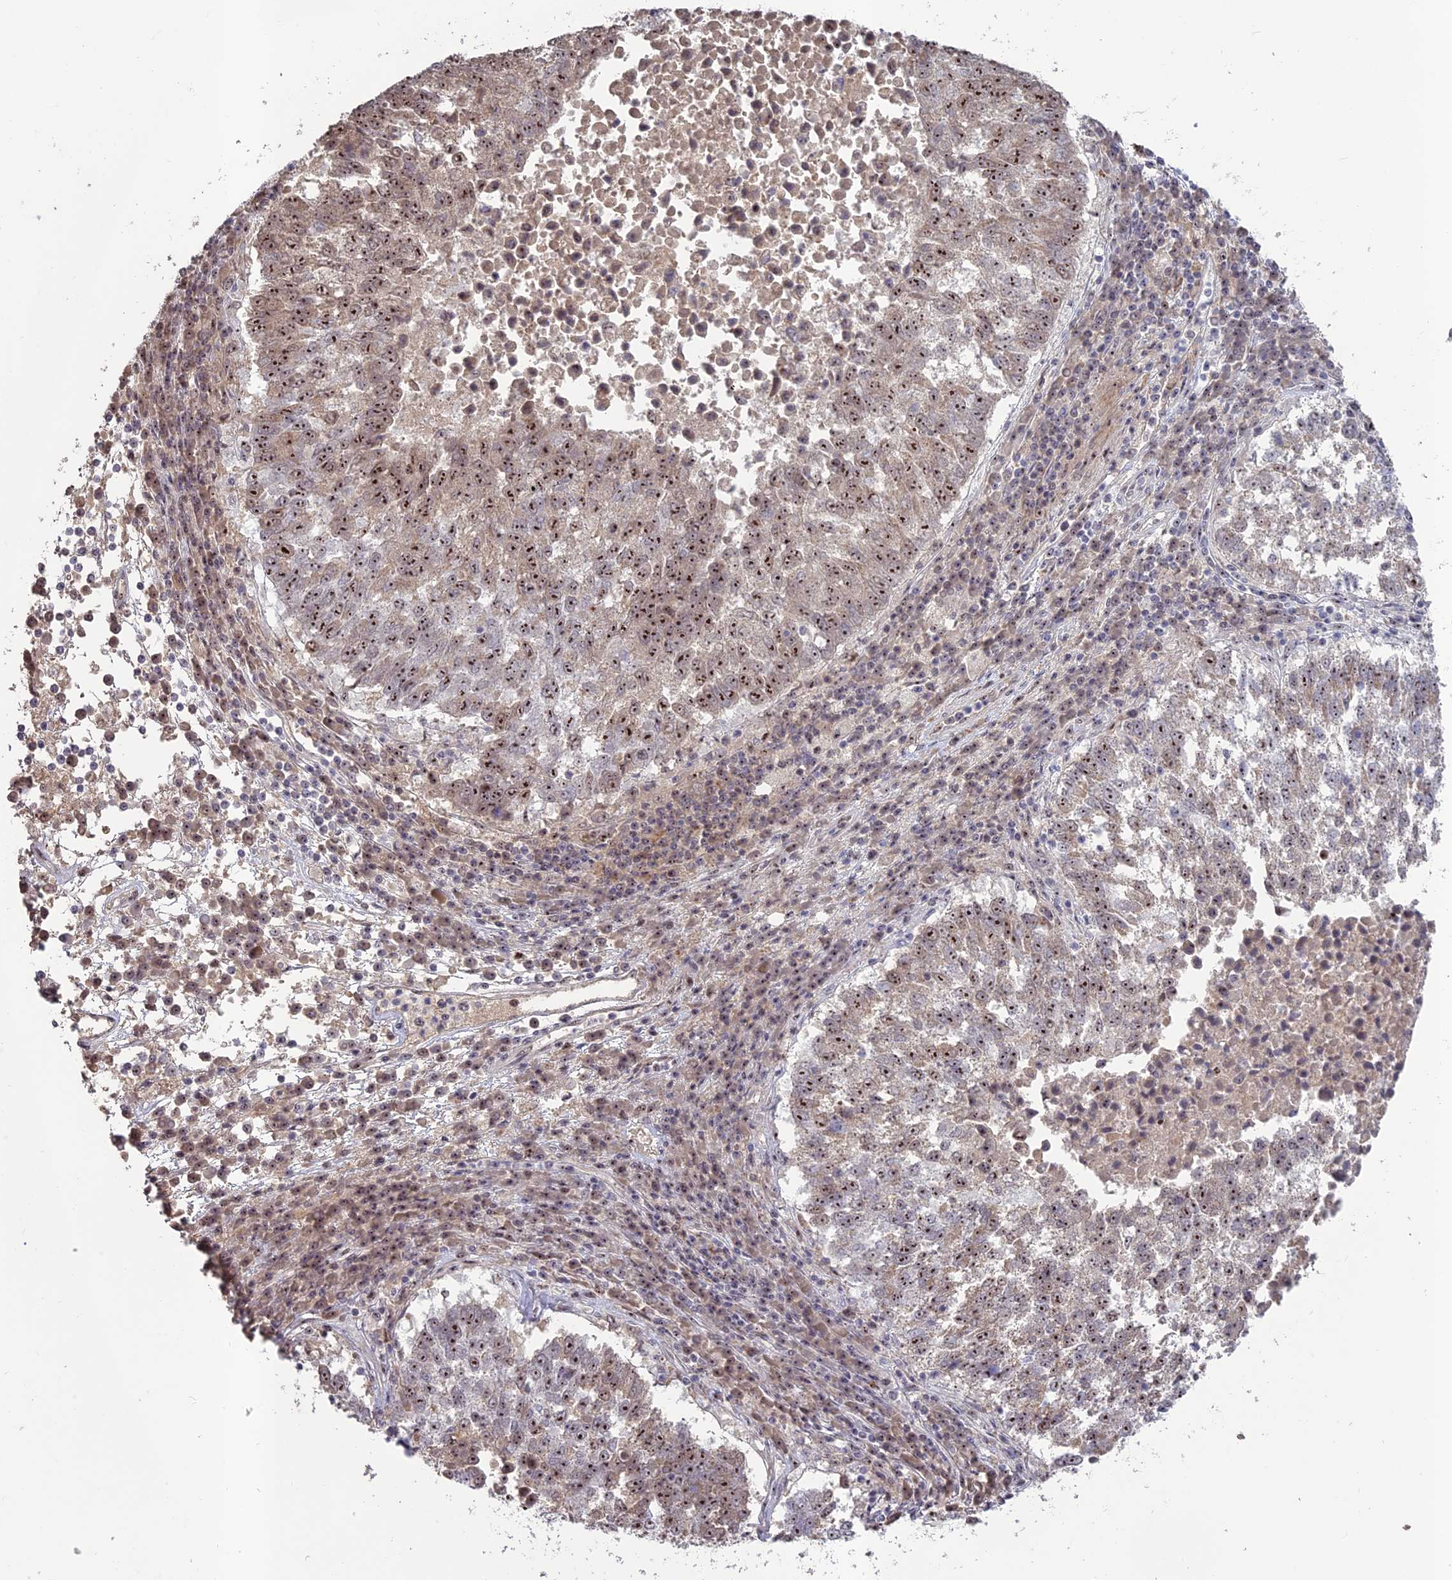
{"staining": {"intensity": "strong", "quantity": ">75%", "location": "nuclear"}, "tissue": "lung cancer", "cell_type": "Tumor cells", "image_type": "cancer", "snomed": [{"axis": "morphology", "description": "Squamous cell carcinoma, NOS"}, {"axis": "topography", "description": "Lung"}], "caption": "Strong nuclear expression is seen in approximately >75% of tumor cells in lung cancer. (DAB (3,3'-diaminobenzidine) IHC with brightfield microscopy, high magnification).", "gene": "FAM131A", "patient": {"sex": "male", "age": 73}}